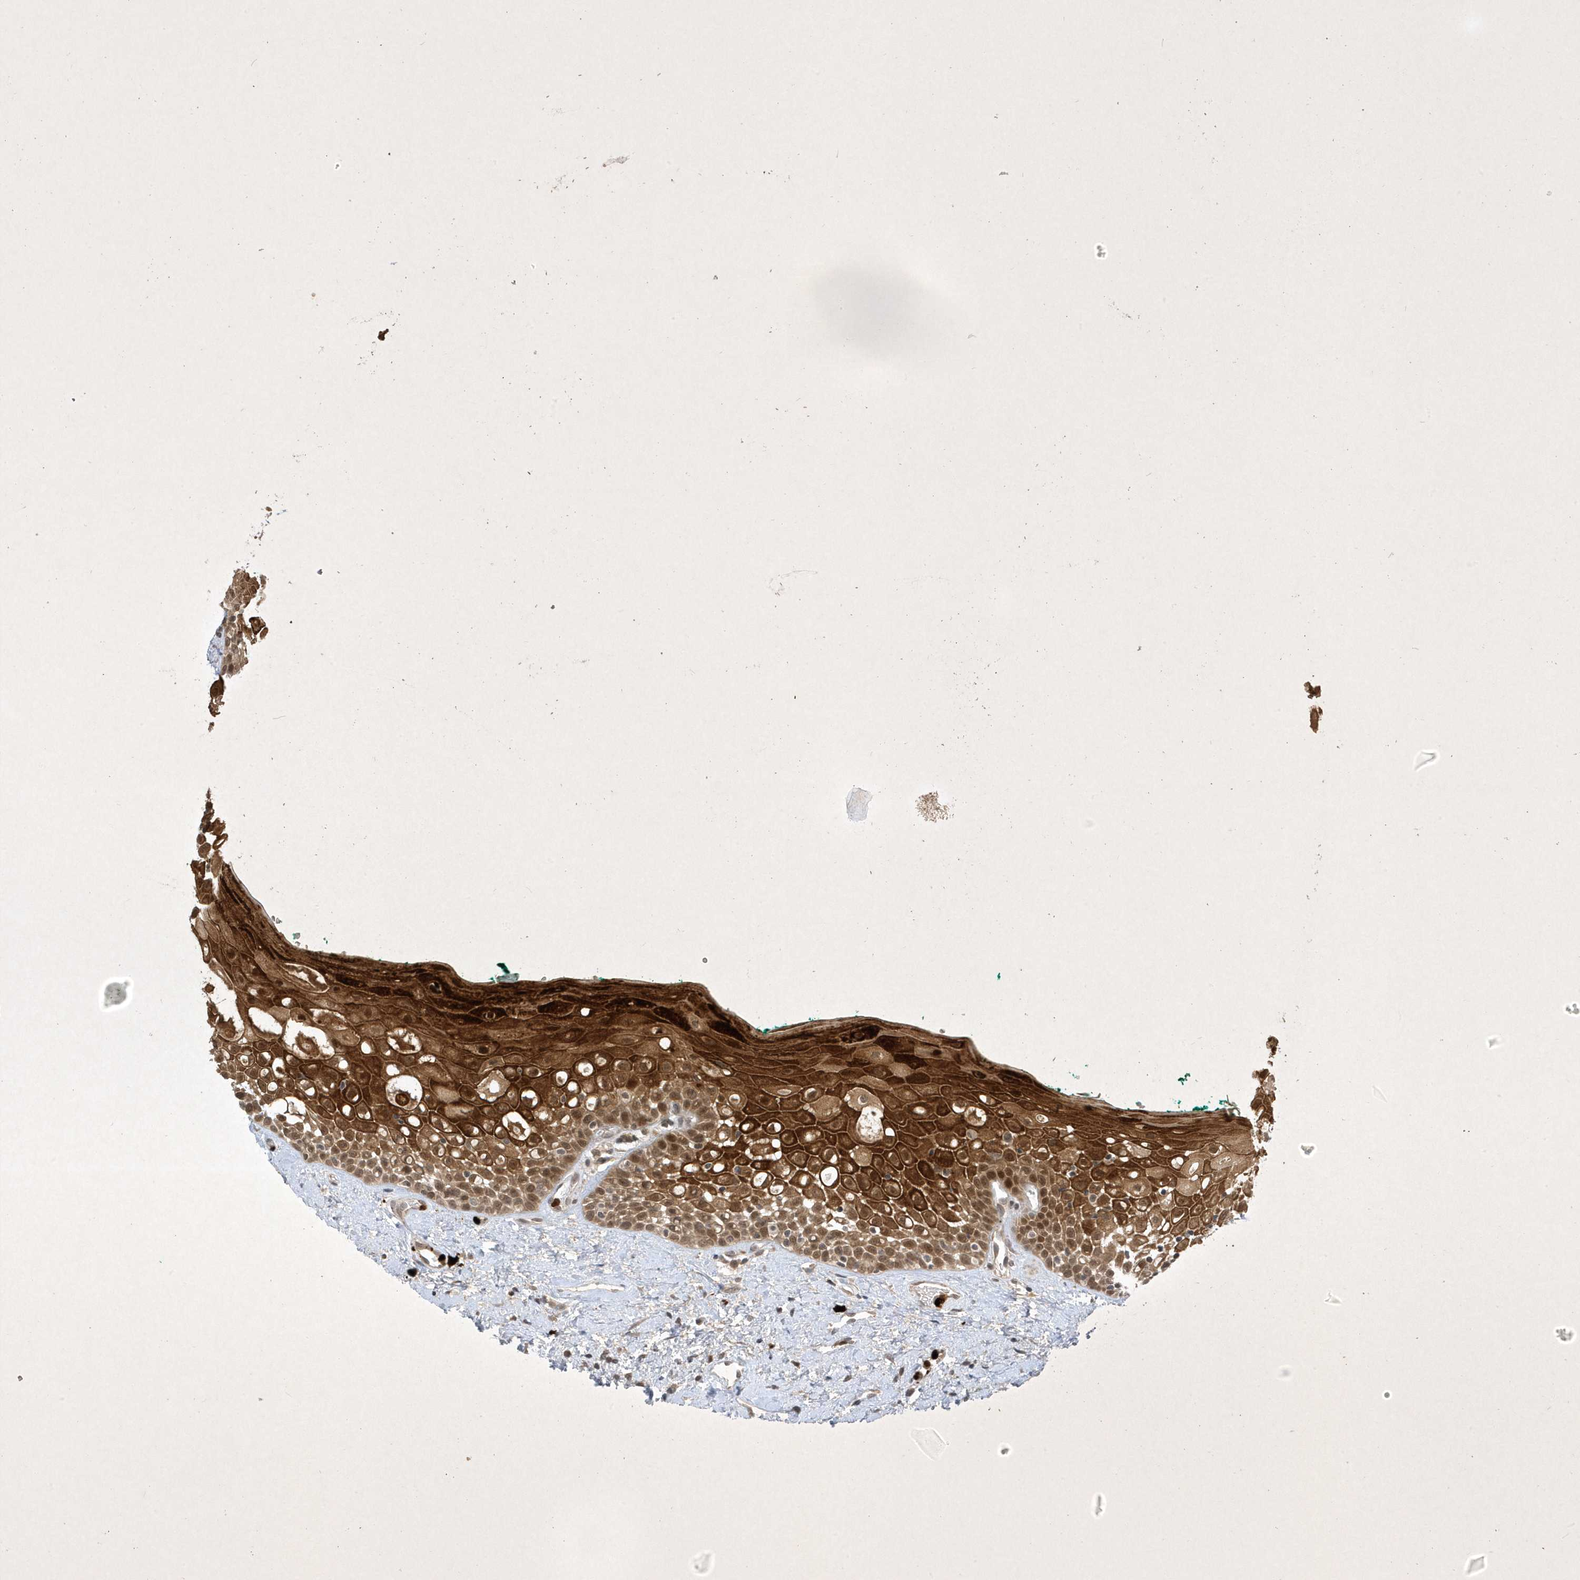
{"staining": {"intensity": "strong", "quantity": ">75%", "location": "cytoplasmic/membranous,nuclear"}, "tissue": "oral mucosa", "cell_type": "Squamous epithelial cells", "image_type": "normal", "snomed": [{"axis": "morphology", "description": "Normal tissue, NOS"}, {"axis": "topography", "description": "Oral tissue"}], "caption": "The micrograph demonstrates staining of normal oral mucosa, revealing strong cytoplasmic/membranous,nuclear protein staining (brown color) within squamous epithelial cells. The protein of interest is shown in brown color, while the nuclei are stained blue.", "gene": "ZNF213", "patient": {"sex": "female", "age": 70}}